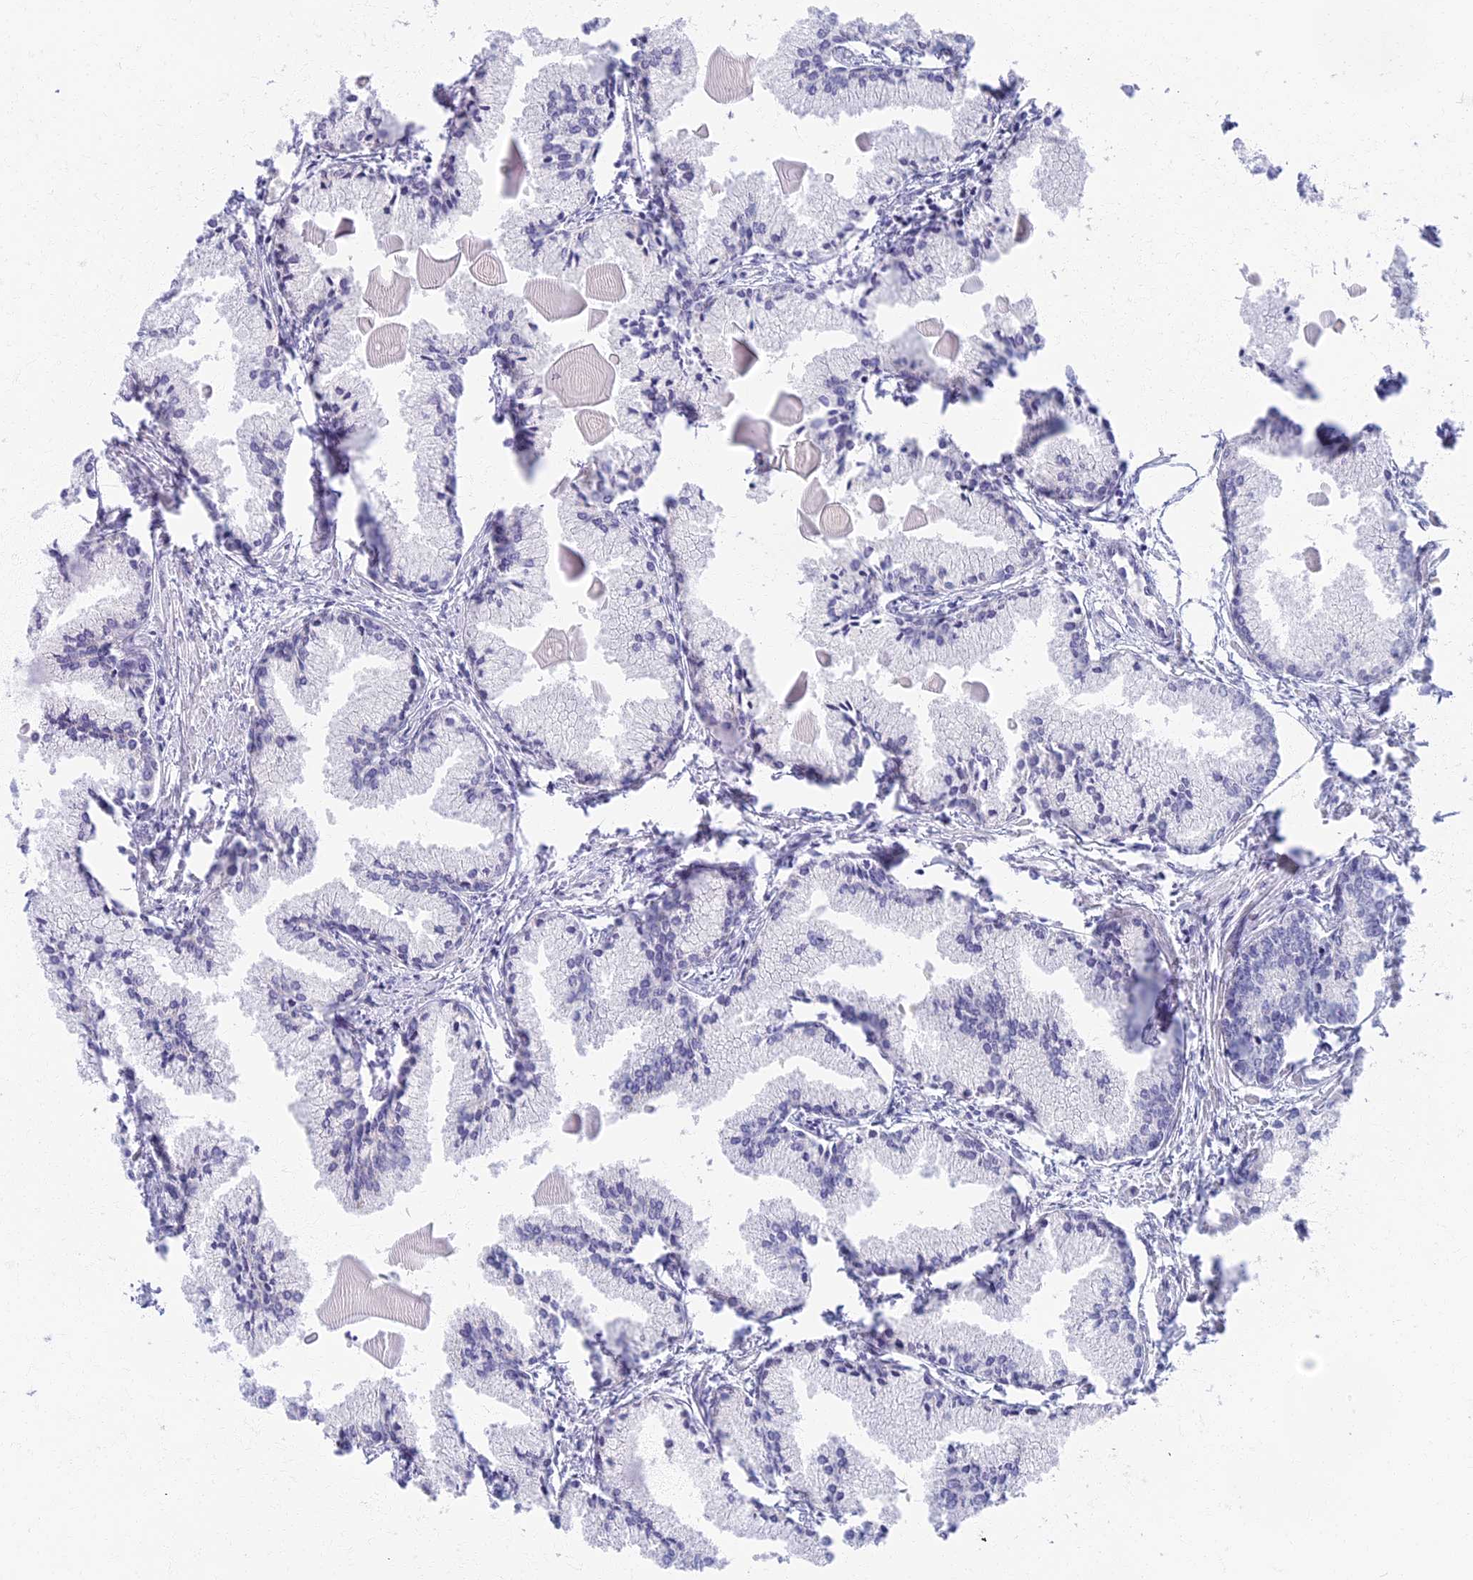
{"staining": {"intensity": "negative", "quantity": "none", "location": "none"}, "tissue": "prostate cancer", "cell_type": "Tumor cells", "image_type": "cancer", "snomed": [{"axis": "morphology", "description": "Adenocarcinoma, High grade"}, {"axis": "topography", "description": "Prostate"}], "caption": "High power microscopy micrograph of an IHC histopathology image of prostate cancer, revealing no significant expression in tumor cells. (IHC, brightfield microscopy, high magnification).", "gene": "AP4E1", "patient": {"sex": "male", "age": 68}}